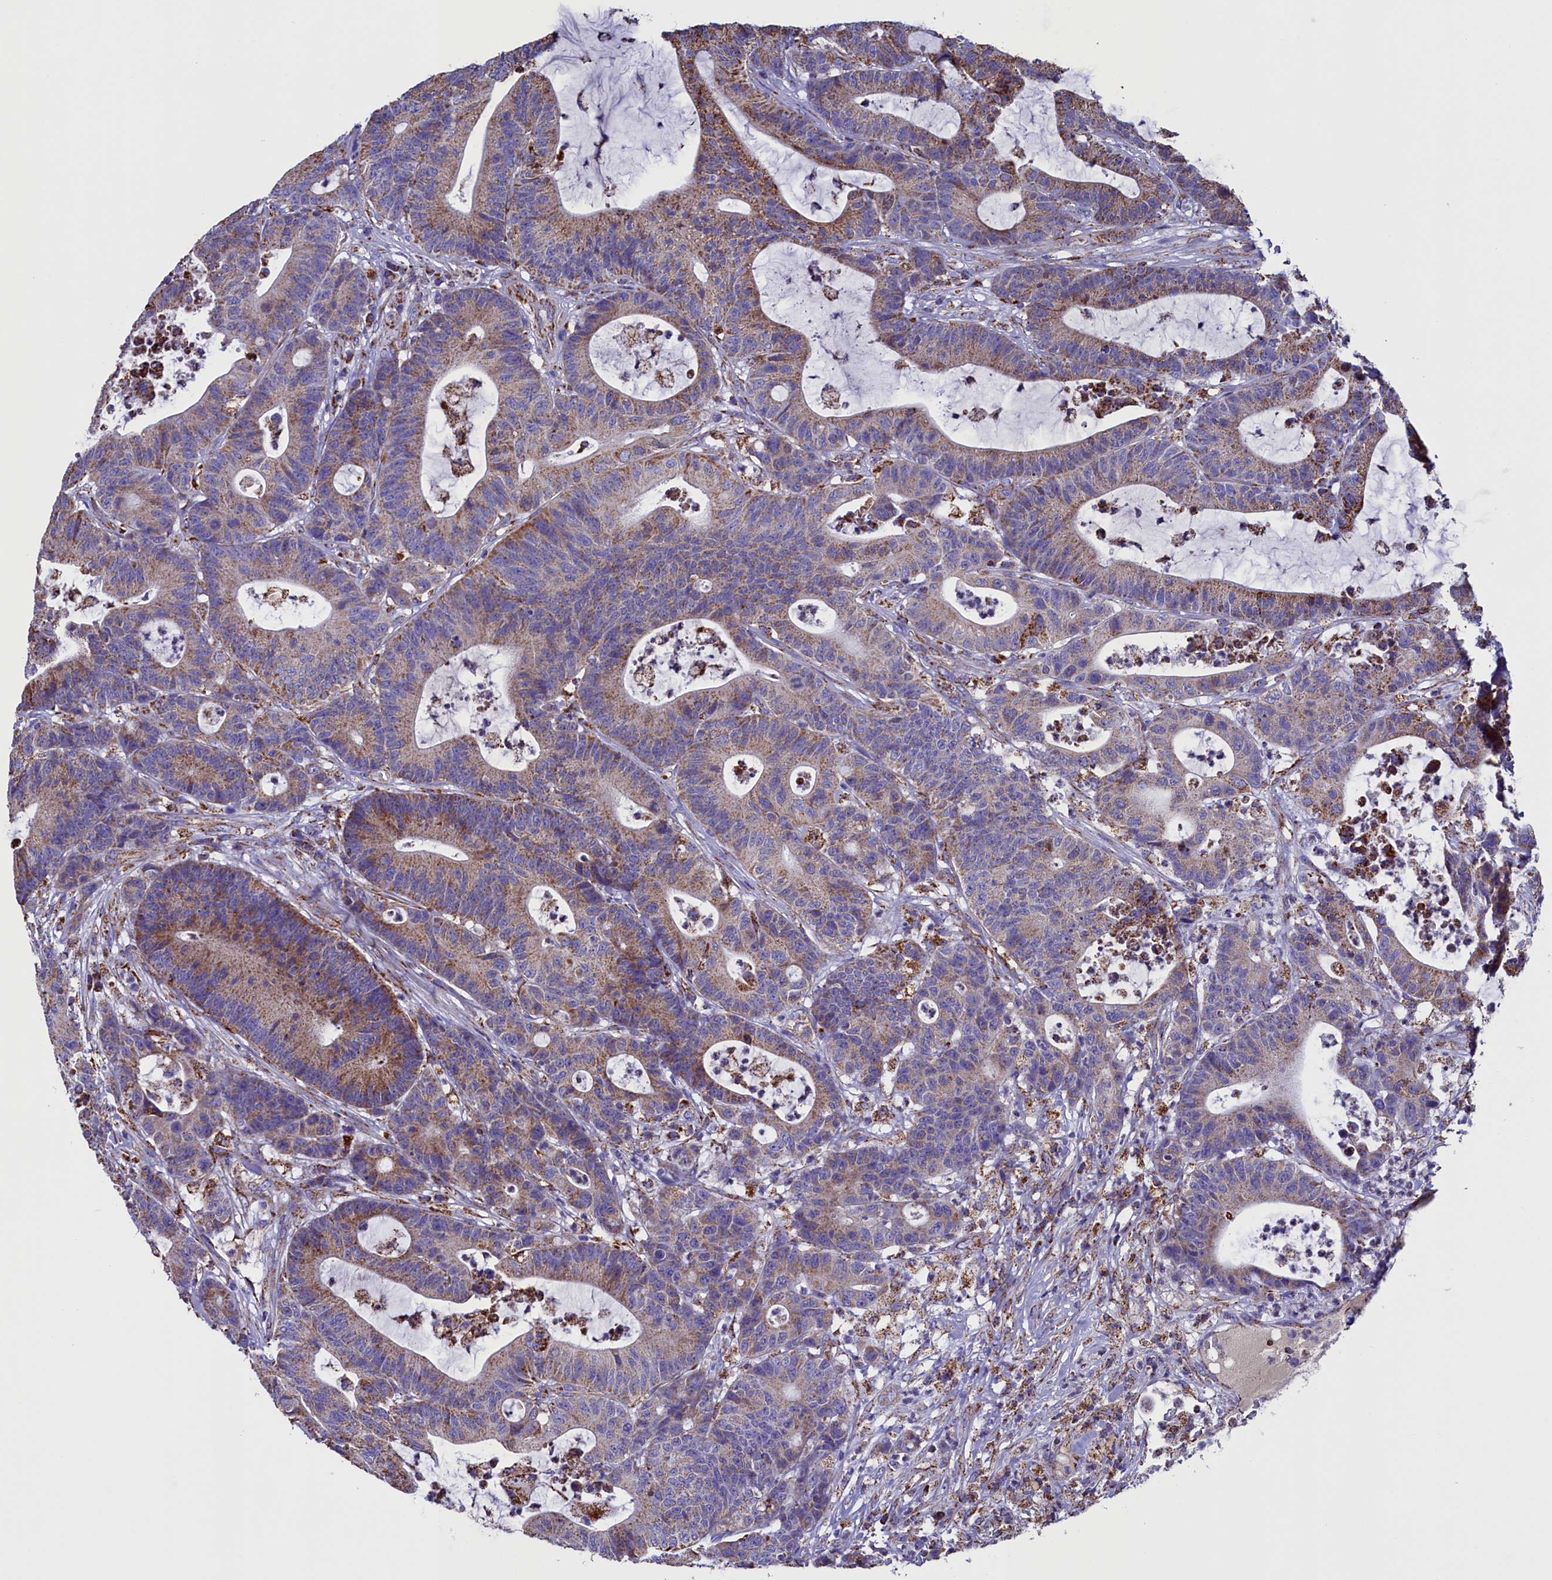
{"staining": {"intensity": "moderate", "quantity": ">75%", "location": "cytoplasmic/membranous"}, "tissue": "colorectal cancer", "cell_type": "Tumor cells", "image_type": "cancer", "snomed": [{"axis": "morphology", "description": "Adenocarcinoma, NOS"}, {"axis": "topography", "description": "Colon"}], "caption": "A high-resolution image shows immunohistochemistry (IHC) staining of colorectal cancer, which exhibits moderate cytoplasmic/membranous positivity in approximately >75% of tumor cells. (DAB (3,3'-diaminobenzidine) IHC, brown staining for protein, blue staining for nuclei).", "gene": "SLC39A3", "patient": {"sex": "female", "age": 84}}